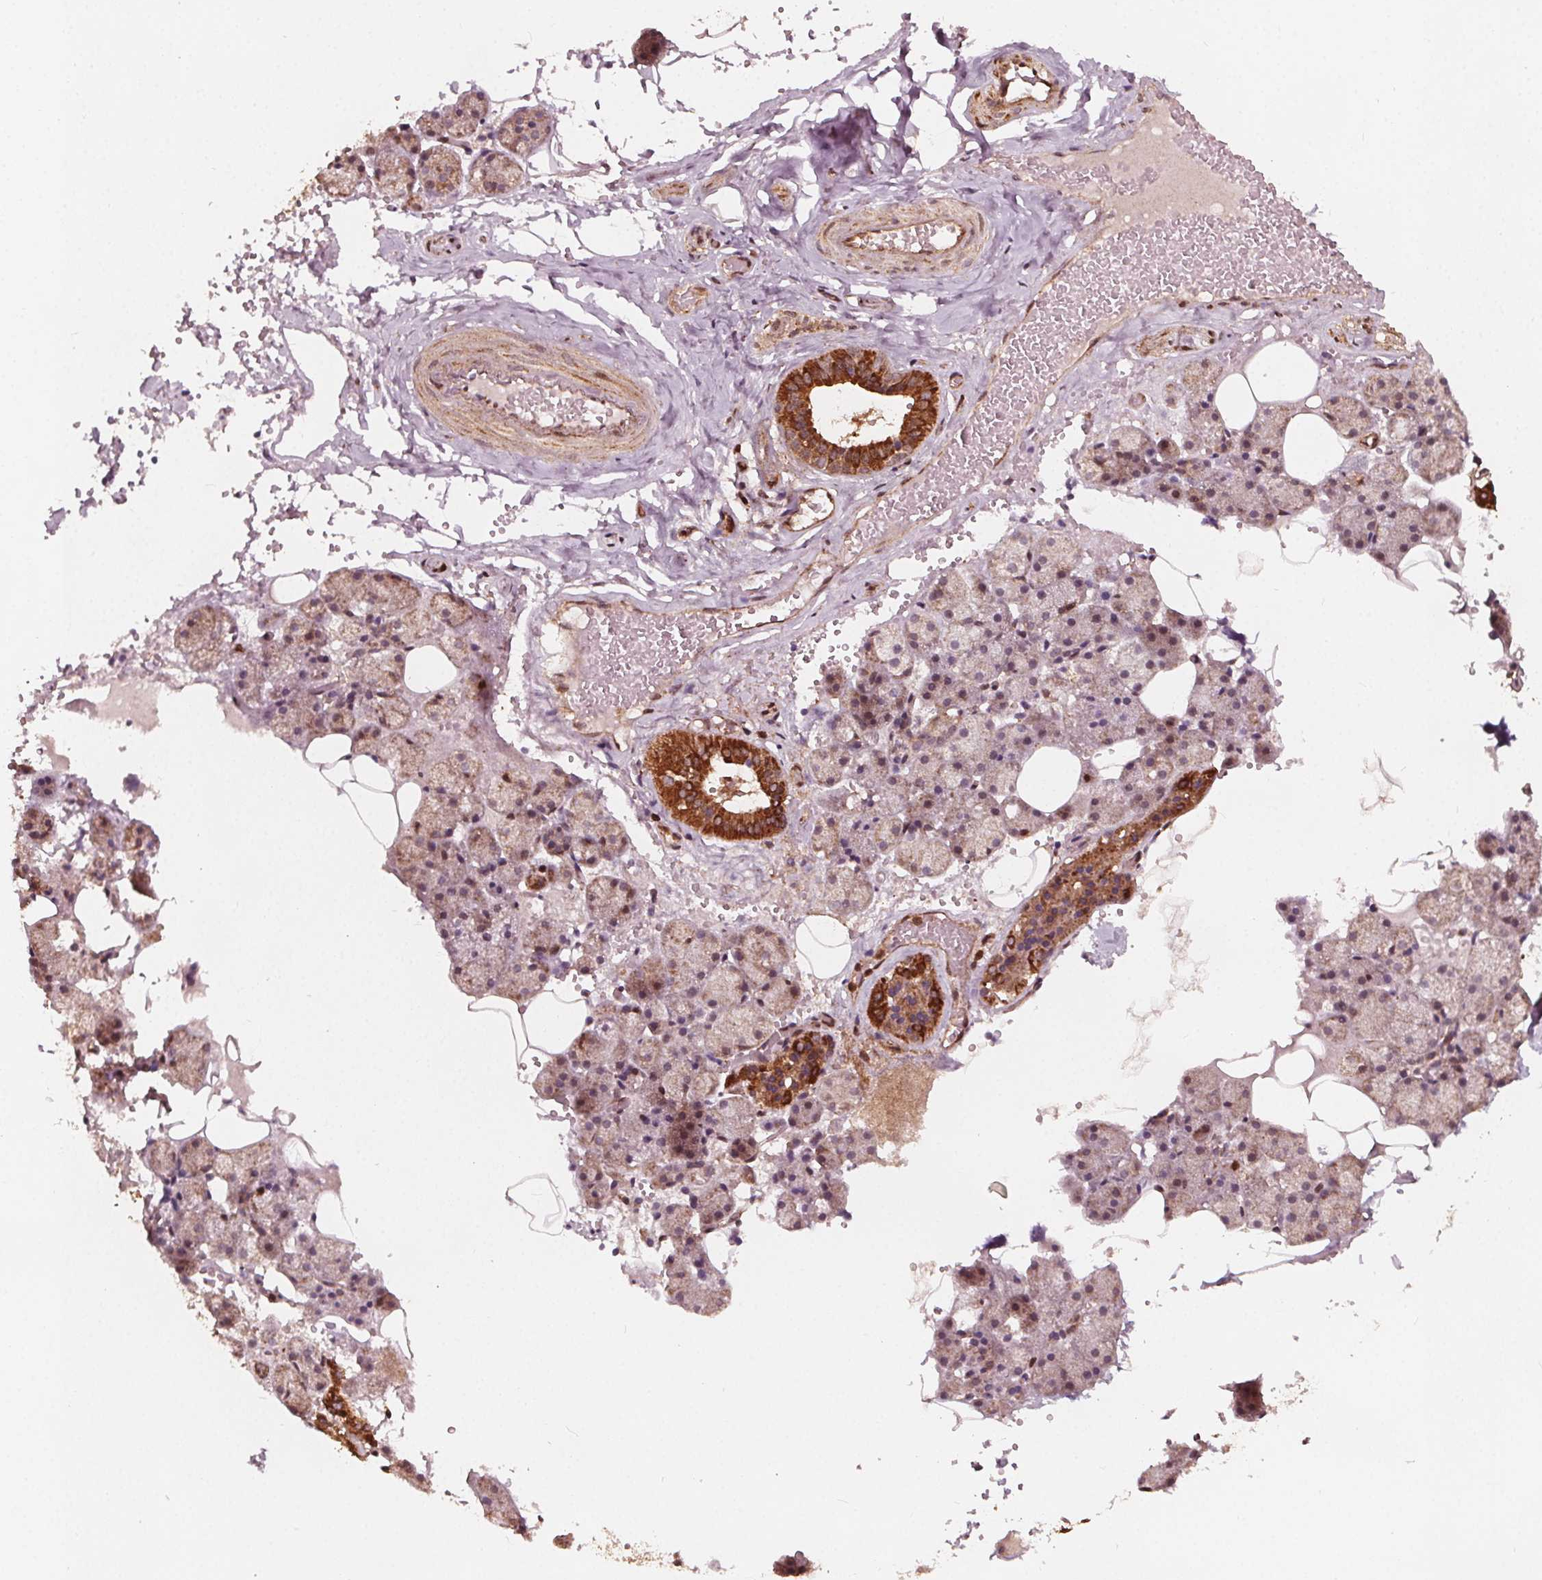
{"staining": {"intensity": "moderate", "quantity": ">75%", "location": "cytoplasmic/membranous"}, "tissue": "salivary gland", "cell_type": "Glandular cells", "image_type": "normal", "snomed": [{"axis": "morphology", "description": "Normal tissue, NOS"}, {"axis": "topography", "description": "Salivary gland"}], "caption": "The immunohistochemical stain highlights moderate cytoplasmic/membranous expression in glandular cells of benign salivary gland.", "gene": "AIP", "patient": {"sex": "male", "age": 38}}